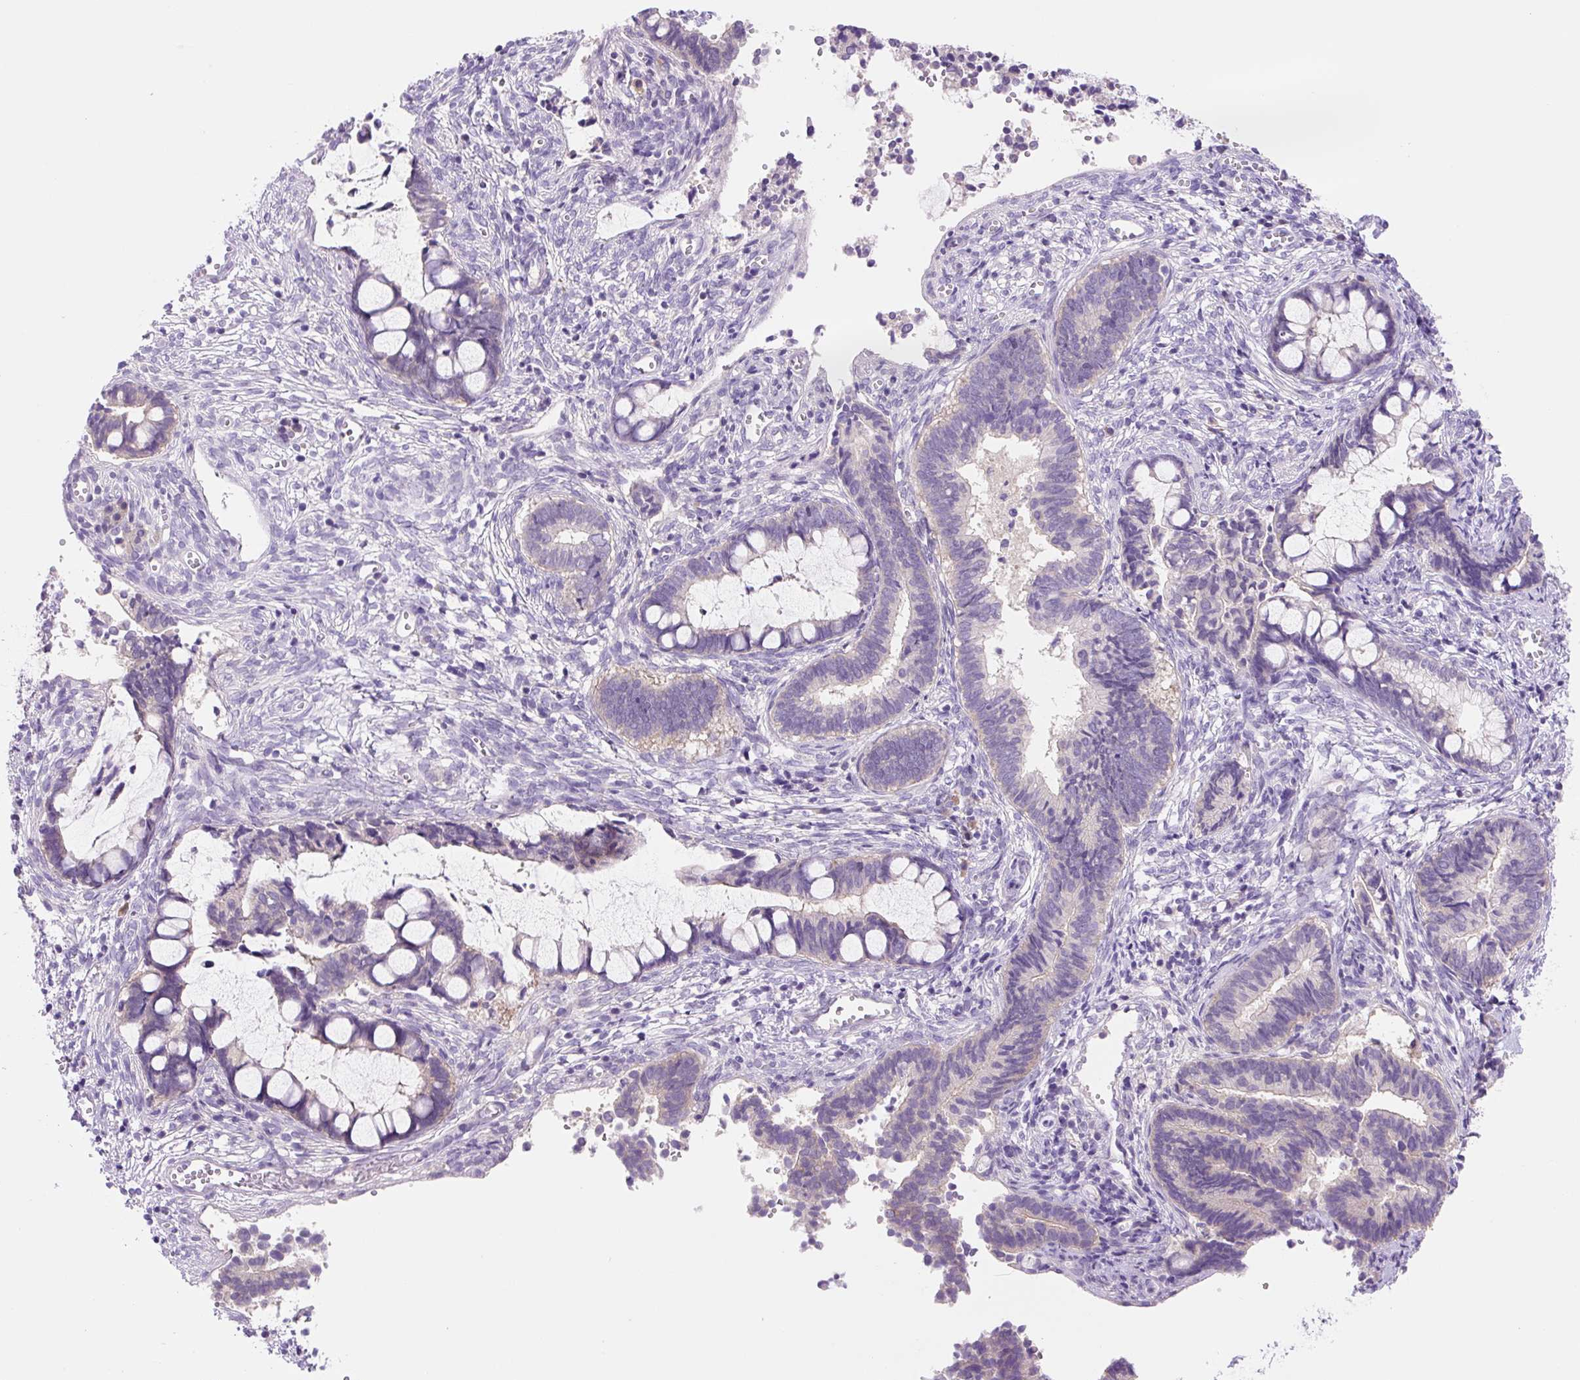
{"staining": {"intensity": "negative", "quantity": "none", "location": "none"}, "tissue": "cervical cancer", "cell_type": "Tumor cells", "image_type": "cancer", "snomed": [{"axis": "morphology", "description": "Adenocarcinoma, NOS"}, {"axis": "topography", "description": "Cervix"}], "caption": "Immunohistochemical staining of cervical adenocarcinoma shows no significant expression in tumor cells. The staining is performed using DAB (3,3'-diaminobenzidine) brown chromogen with nuclei counter-stained in using hematoxylin.", "gene": "CELF6", "patient": {"sex": "female", "age": 44}}